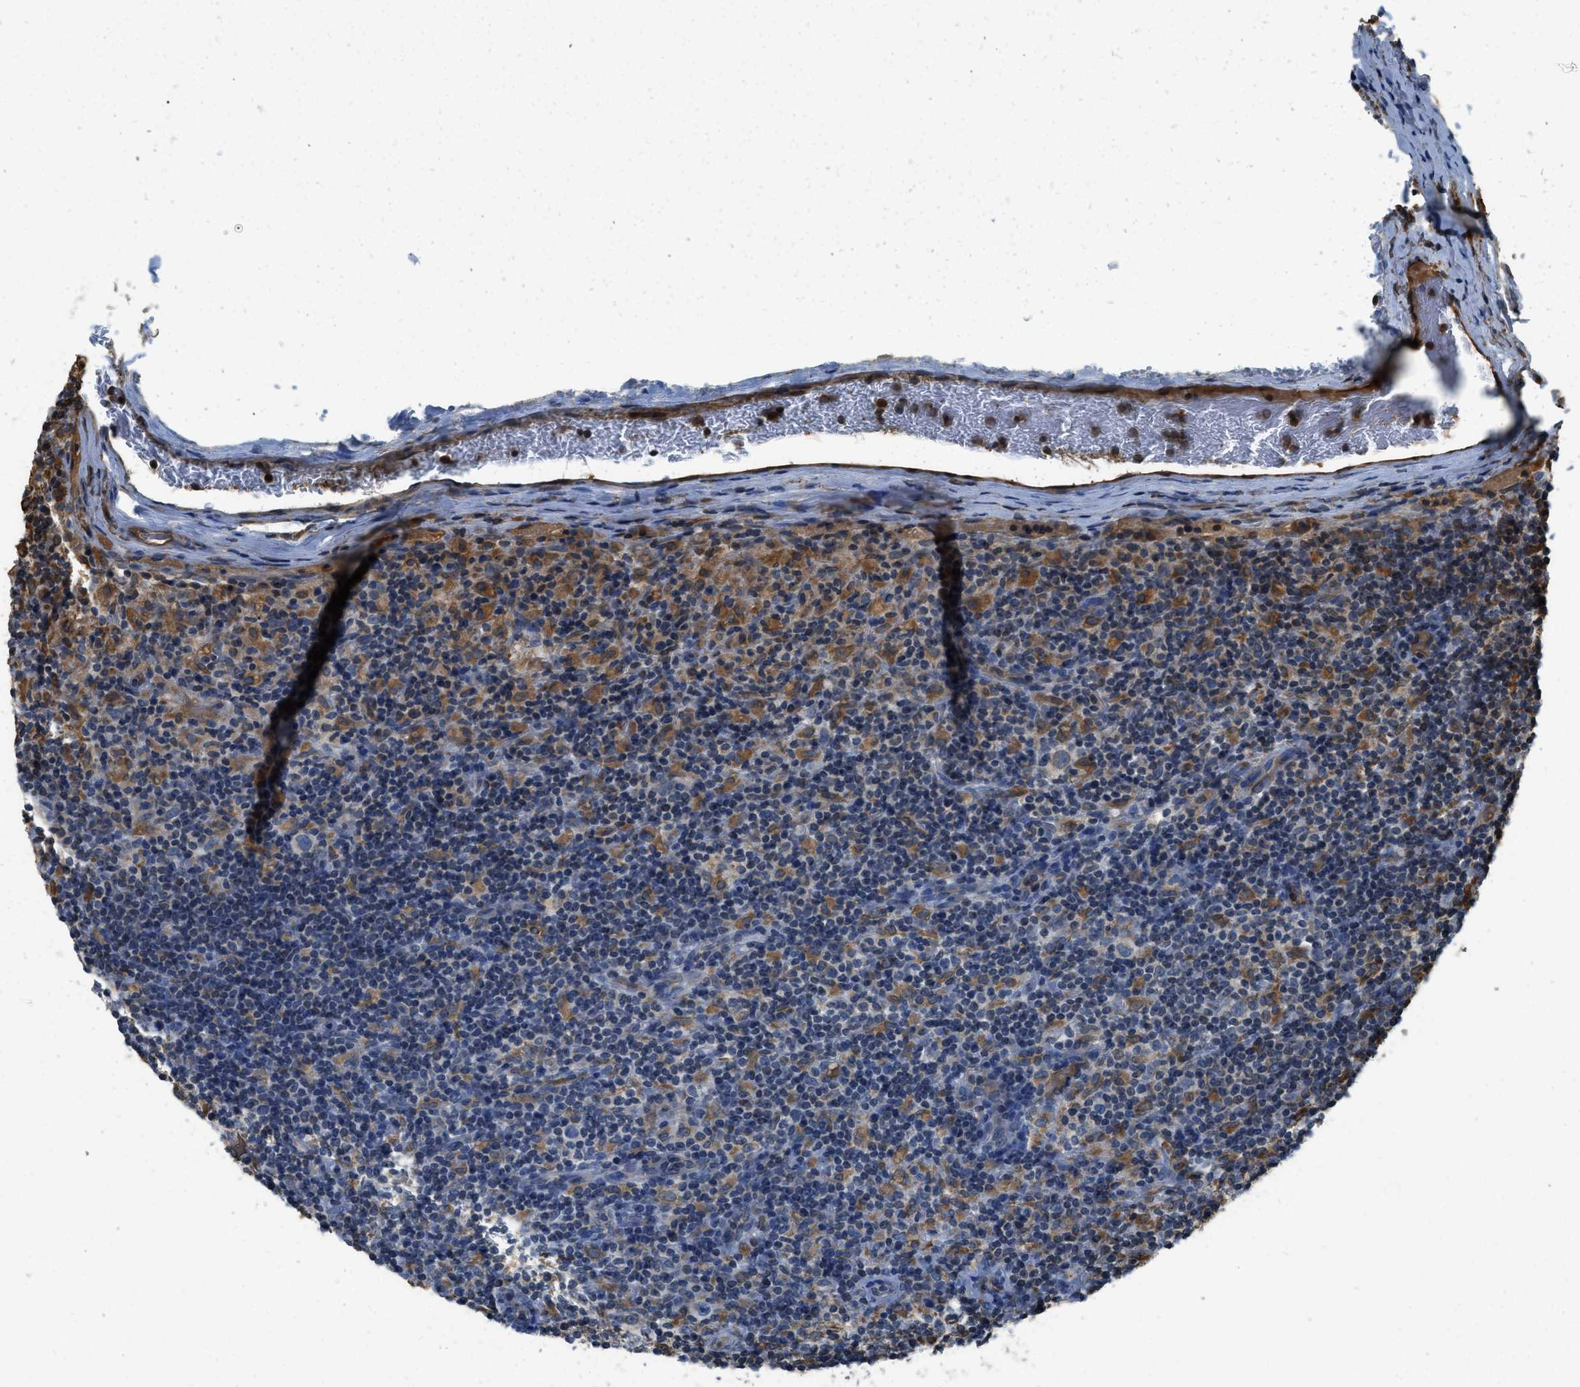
{"staining": {"intensity": "negative", "quantity": "none", "location": "none"}, "tissue": "lymphoma", "cell_type": "Tumor cells", "image_type": "cancer", "snomed": [{"axis": "morphology", "description": "Hodgkin's disease, NOS"}, {"axis": "topography", "description": "Lymph node"}], "caption": "IHC micrograph of neoplastic tissue: human Hodgkin's disease stained with DAB (3,3'-diaminobenzidine) exhibits no significant protein expression in tumor cells.", "gene": "BCAP31", "patient": {"sex": "male", "age": 70}}